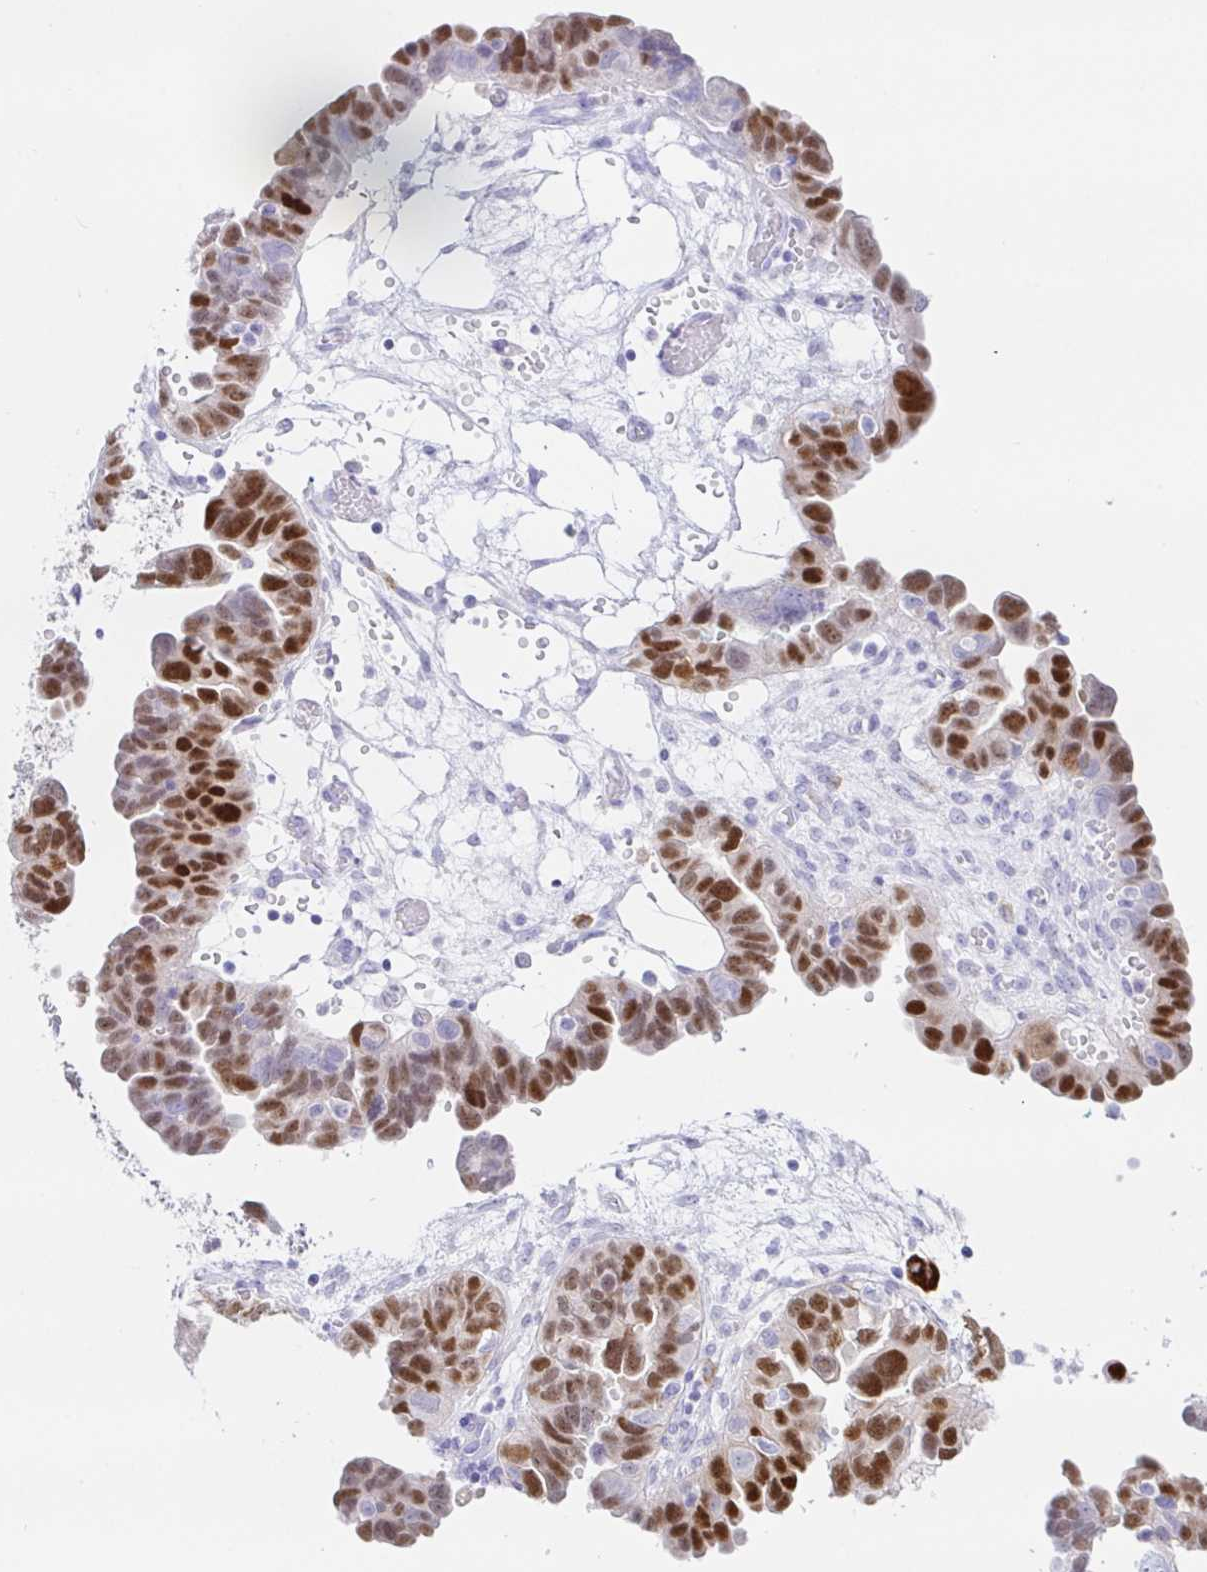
{"staining": {"intensity": "strong", "quantity": ">75%", "location": "nuclear"}, "tissue": "ovarian cancer", "cell_type": "Tumor cells", "image_type": "cancer", "snomed": [{"axis": "morphology", "description": "Cystadenocarcinoma, serous, NOS"}, {"axis": "topography", "description": "Ovary"}], "caption": "High-power microscopy captured an immunohistochemistry photomicrograph of ovarian cancer (serous cystadenocarcinoma), revealing strong nuclear staining in approximately >75% of tumor cells.", "gene": "PAX8", "patient": {"sex": "female", "age": 64}}